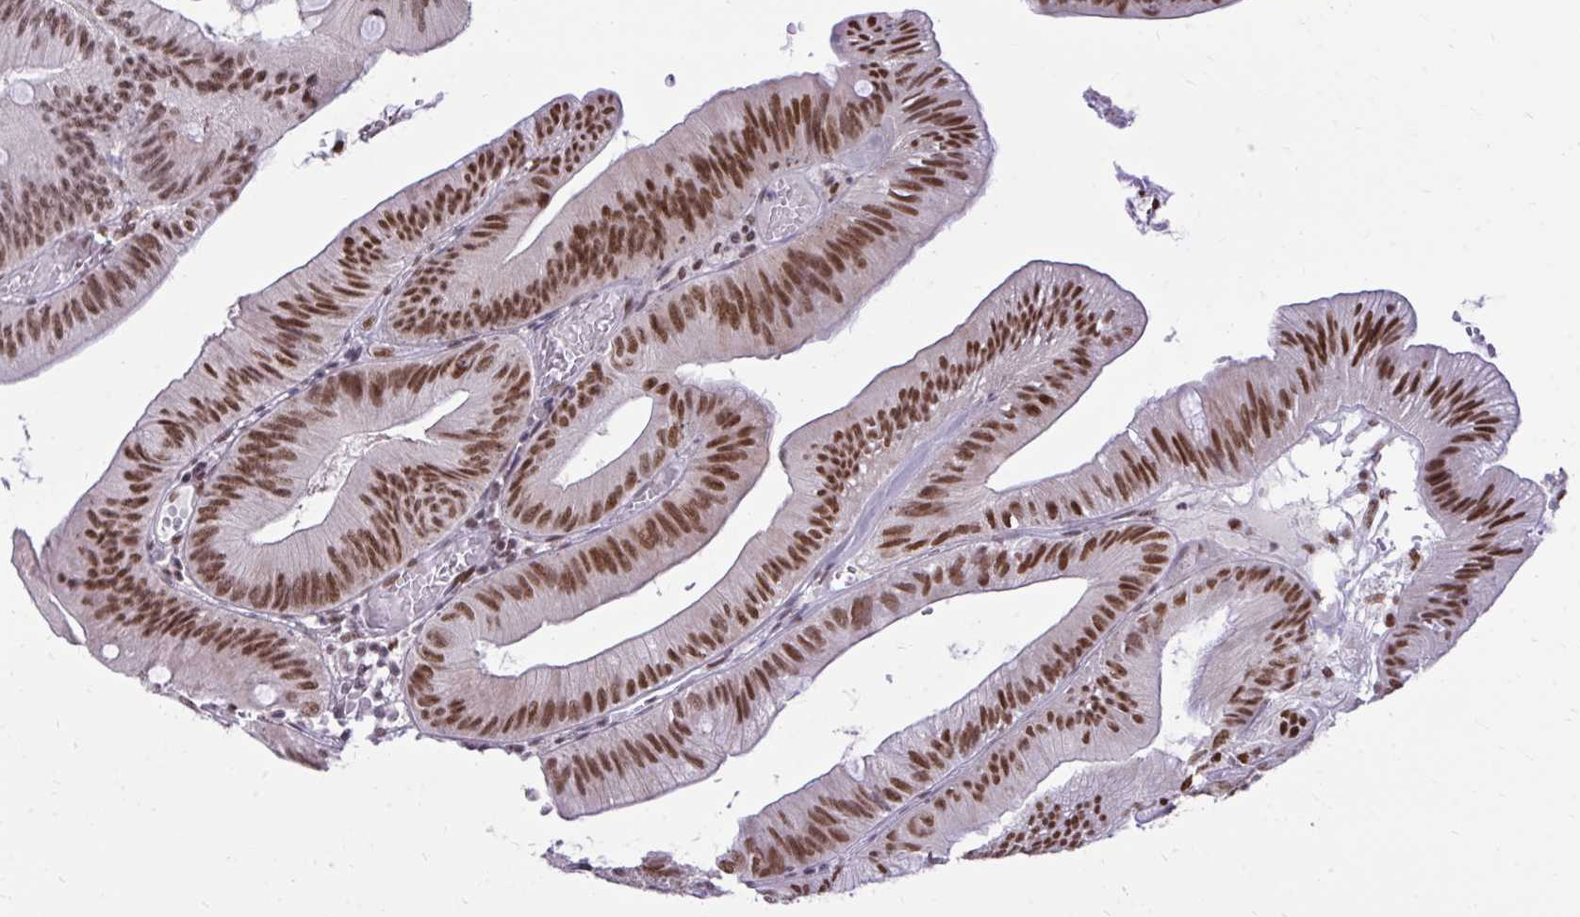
{"staining": {"intensity": "strong", "quantity": ">75%", "location": "nuclear"}, "tissue": "colorectal cancer", "cell_type": "Tumor cells", "image_type": "cancer", "snomed": [{"axis": "morphology", "description": "Adenocarcinoma, NOS"}, {"axis": "topography", "description": "Colon"}], "caption": "Human colorectal adenocarcinoma stained with a protein marker reveals strong staining in tumor cells.", "gene": "CDYL", "patient": {"sex": "male", "age": 84}}